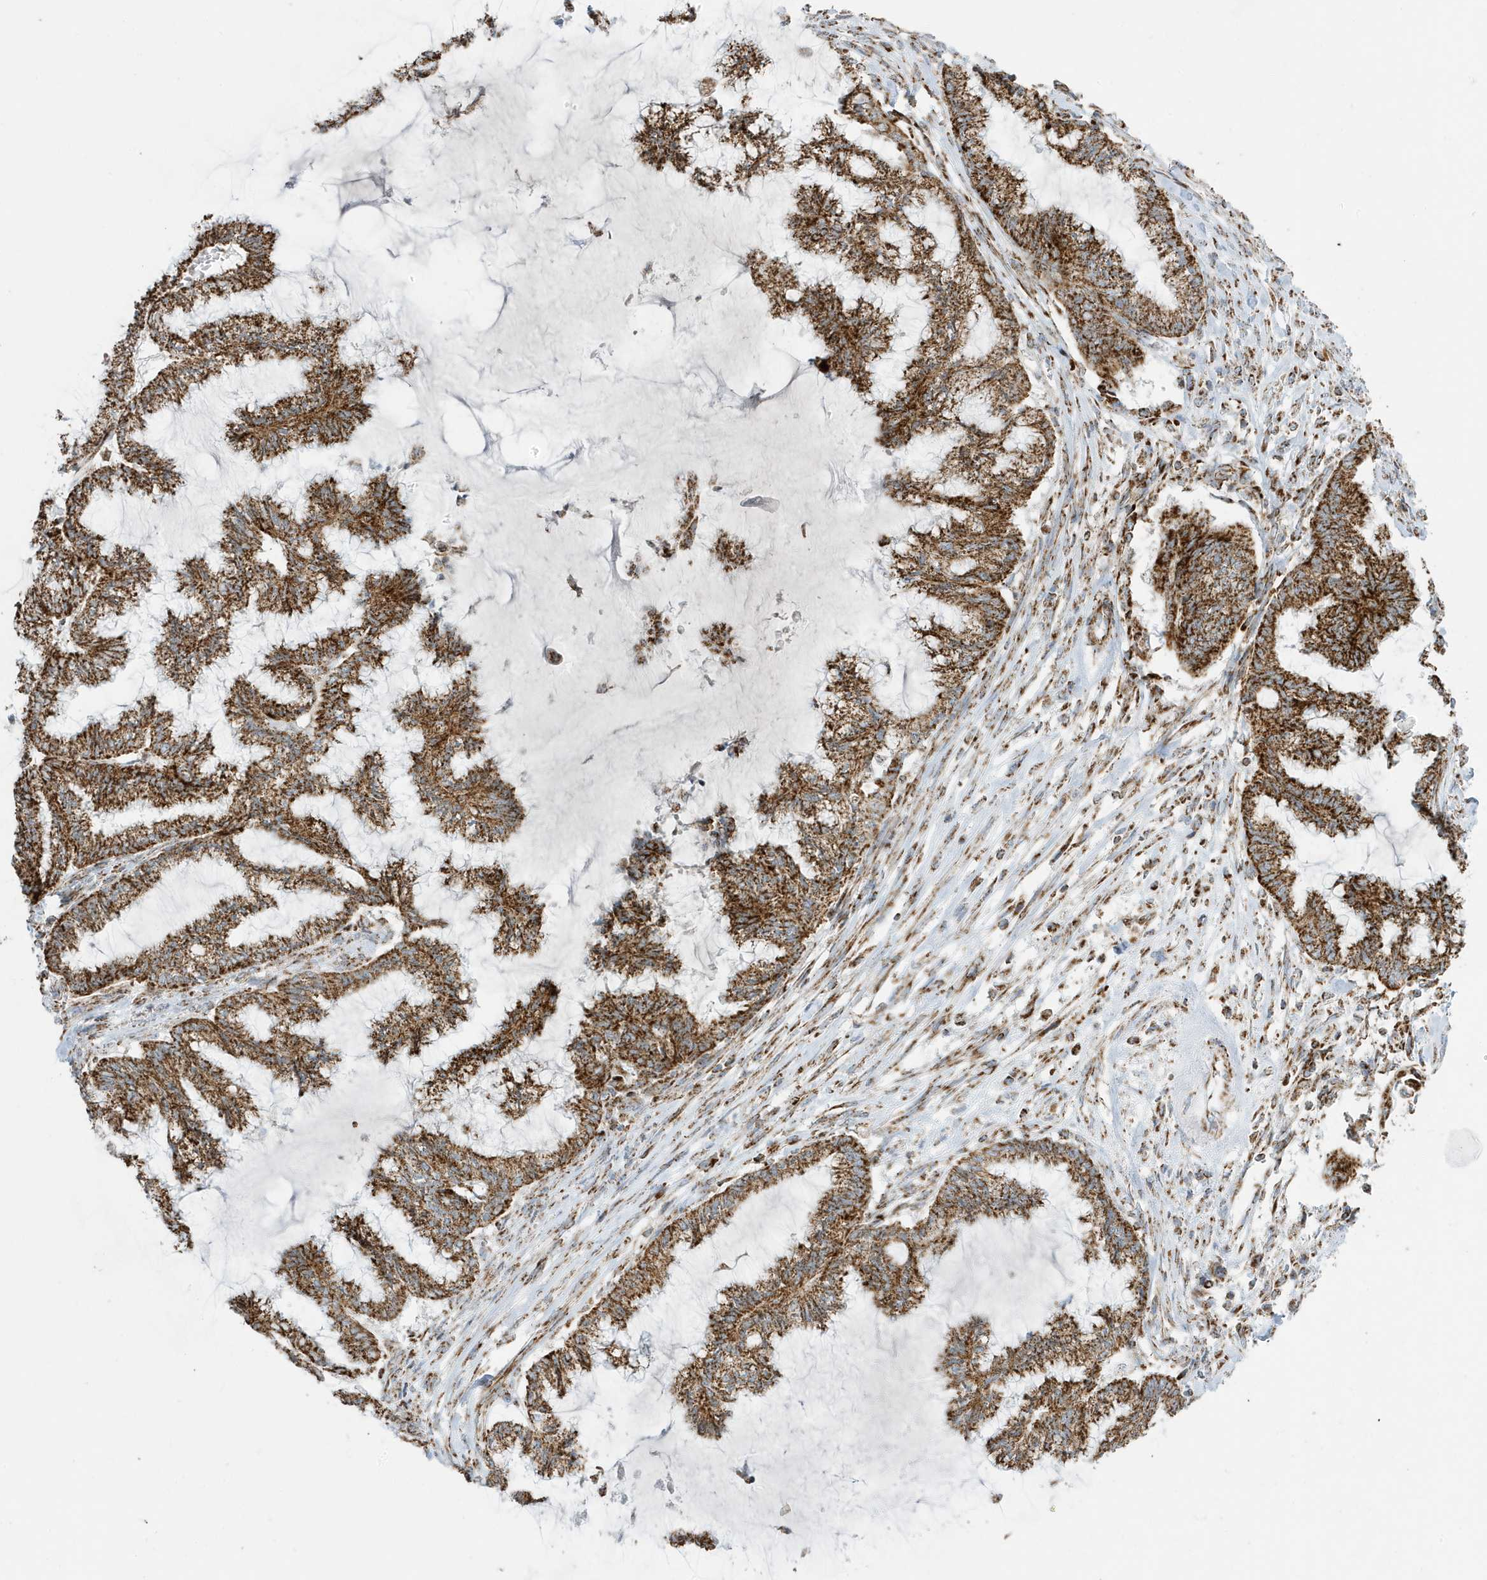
{"staining": {"intensity": "strong", "quantity": ">75%", "location": "cytoplasmic/membranous"}, "tissue": "endometrial cancer", "cell_type": "Tumor cells", "image_type": "cancer", "snomed": [{"axis": "morphology", "description": "Adenocarcinoma, NOS"}, {"axis": "topography", "description": "Endometrium"}], "caption": "DAB (3,3'-diaminobenzidine) immunohistochemical staining of endometrial adenocarcinoma shows strong cytoplasmic/membranous protein positivity in approximately >75% of tumor cells. (Stains: DAB in brown, nuclei in blue, Microscopy: brightfield microscopy at high magnification).", "gene": "ATP5ME", "patient": {"sex": "female", "age": 86}}